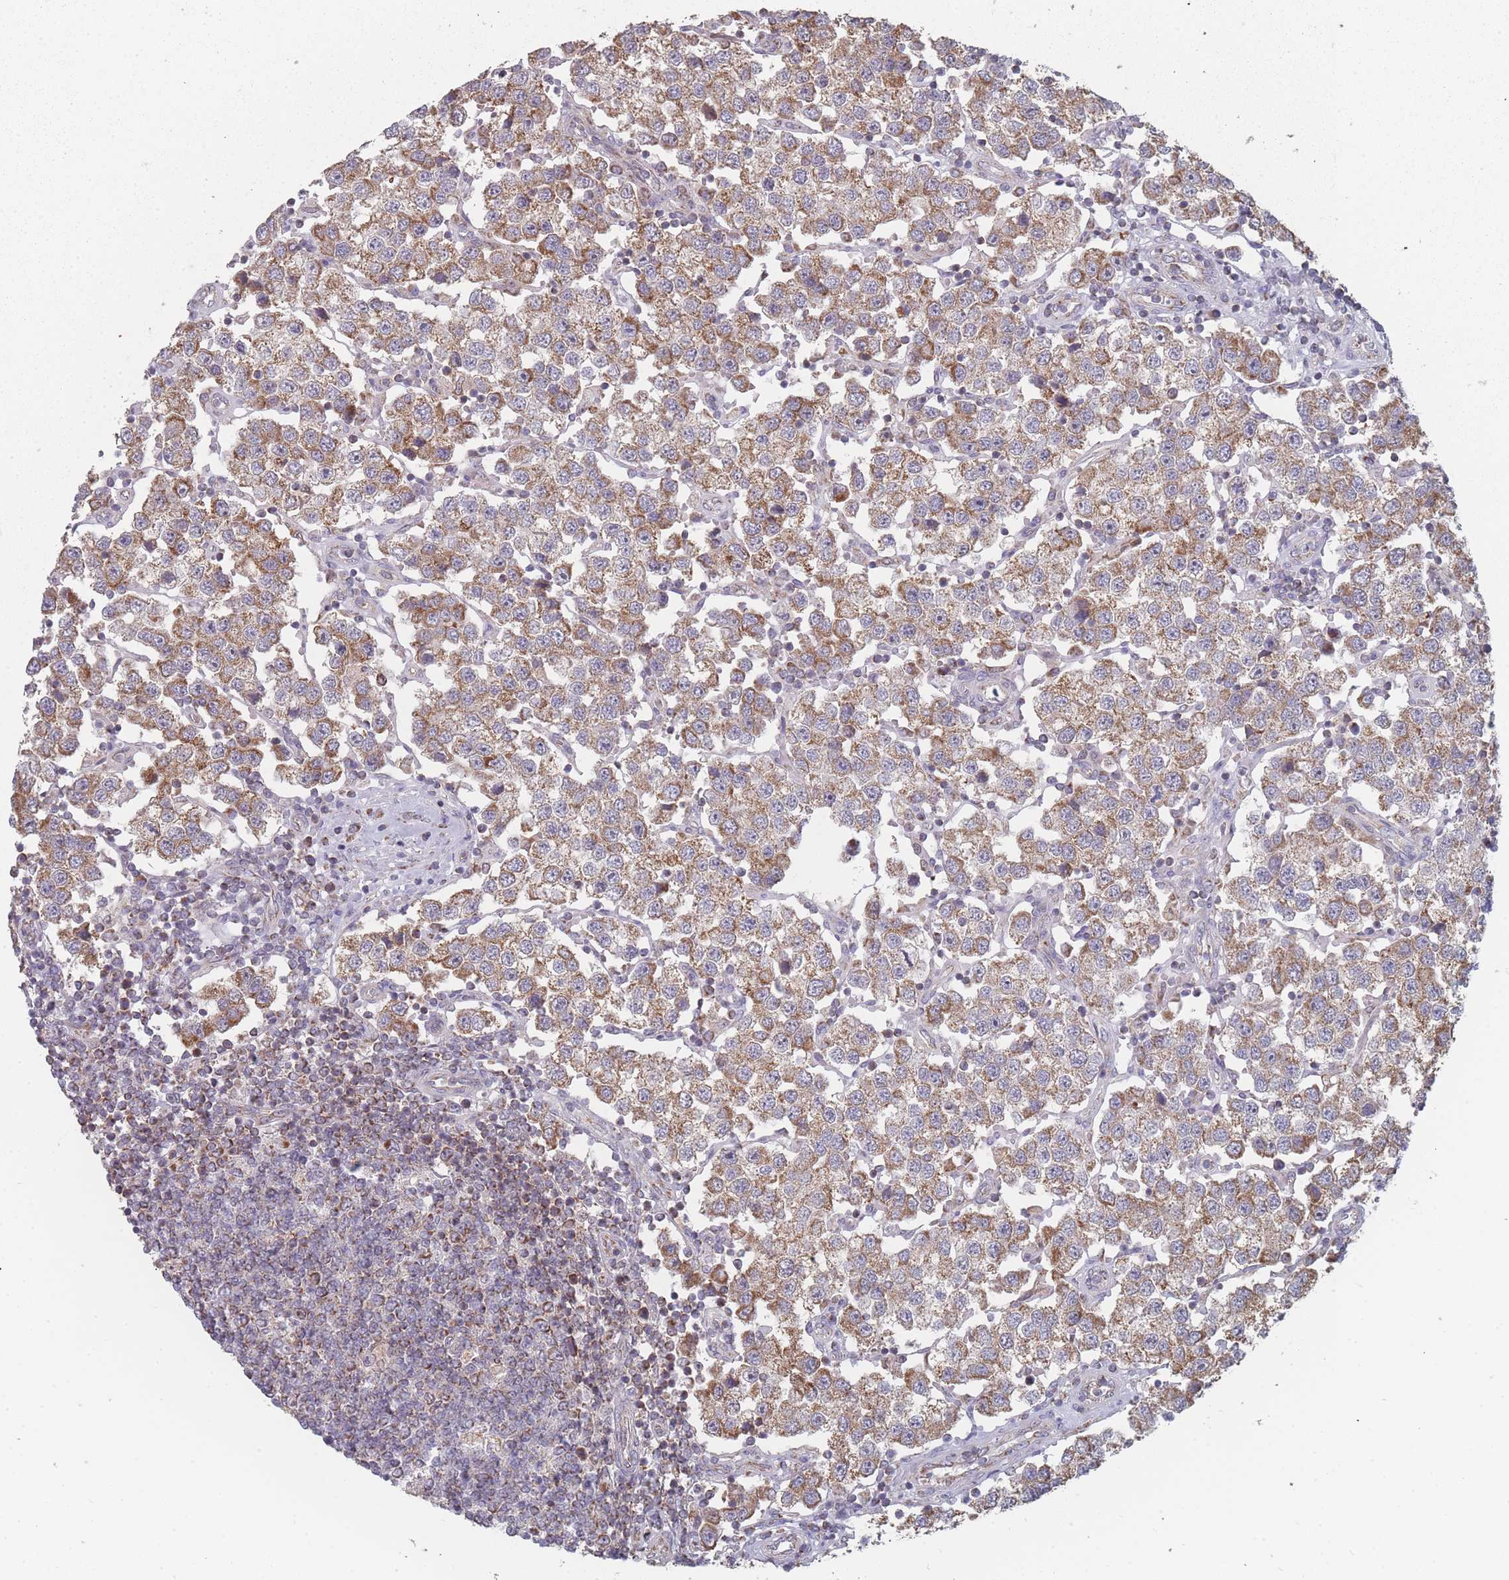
{"staining": {"intensity": "moderate", "quantity": ">75%", "location": "cytoplasmic/membranous"}, "tissue": "testis cancer", "cell_type": "Tumor cells", "image_type": "cancer", "snomed": [{"axis": "morphology", "description": "Seminoma, NOS"}, {"axis": "topography", "description": "Testis"}], "caption": "Immunohistochemical staining of seminoma (testis) demonstrates moderate cytoplasmic/membranous protein positivity in approximately >75% of tumor cells. (IHC, brightfield microscopy, high magnification).", "gene": "PSMB3", "patient": {"sex": "male", "age": 37}}